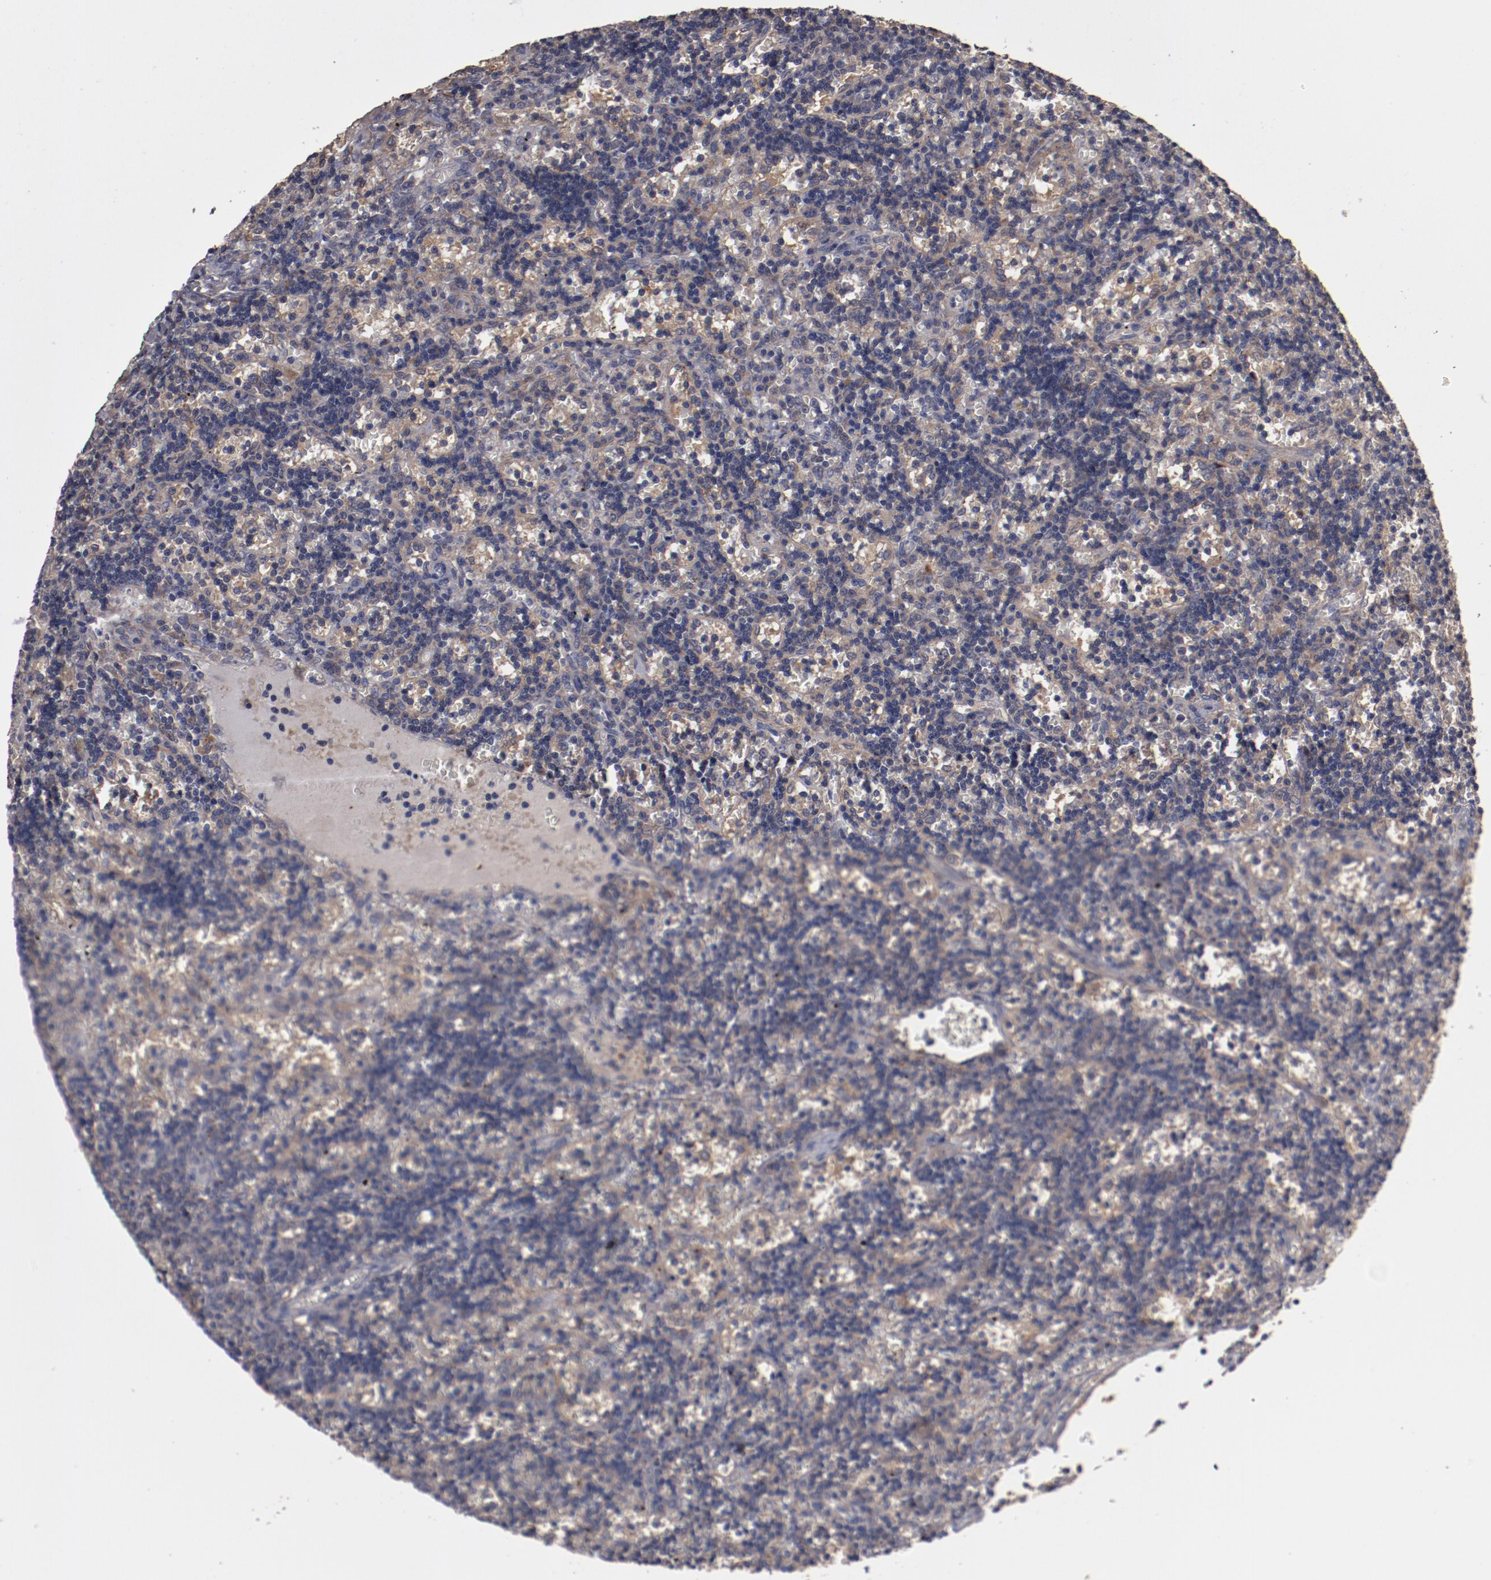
{"staining": {"intensity": "weak", "quantity": ">75%", "location": "cytoplasmic/membranous"}, "tissue": "lymphoma", "cell_type": "Tumor cells", "image_type": "cancer", "snomed": [{"axis": "morphology", "description": "Malignant lymphoma, non-Hodgkin's type, Low grade"}, {"axis": "topography", "description": "Spleen"}], "caption": "Lymphoma stained with a brown dye displays weak cytoplasmic/membranous positive expression in approximately >75% of tumor cells.", "gene": "LRRC75B", "patient": {"sex": "male", "age": 60}}